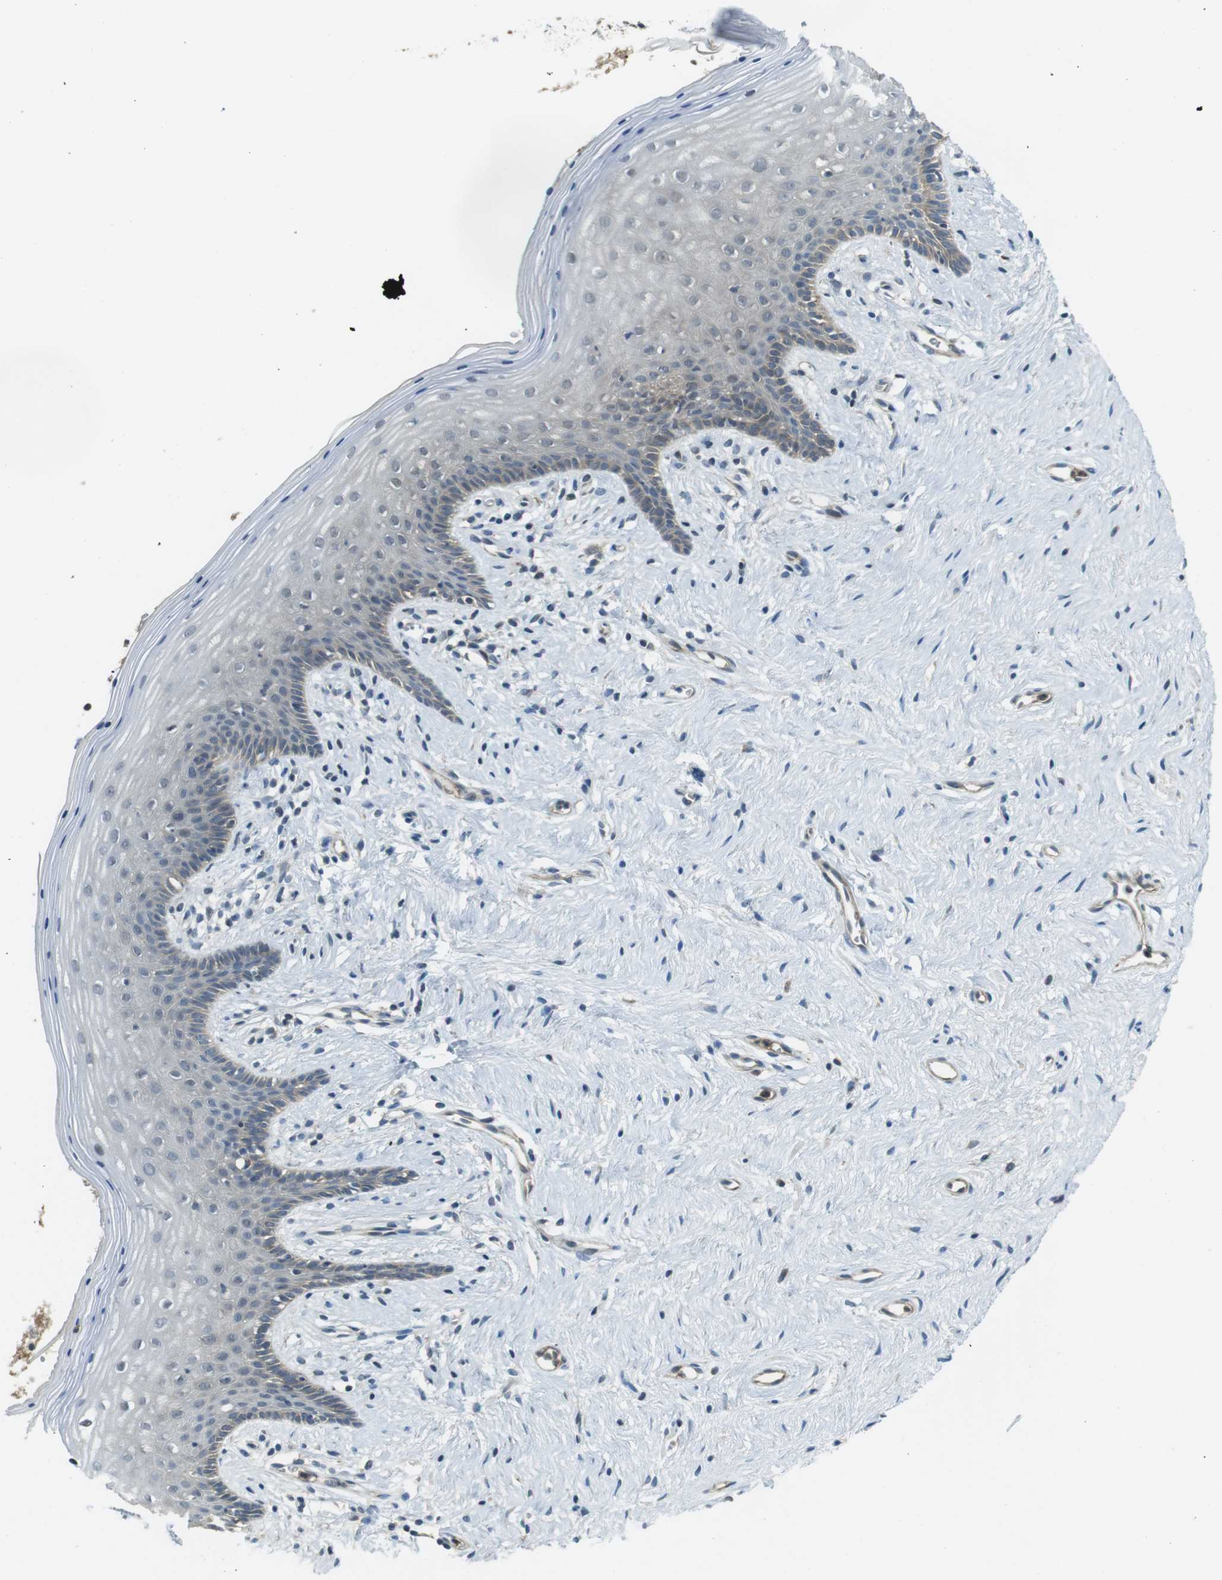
{"staining": {"intensity": "negative", "quantity": "none", "location": "none"}, "tissue": "vagina", "cell_type": "Squamous epithelial cells", "image_type": "normal", "snomed": [{"axis": "morphology", "description": "Normal tissue, NOS"}, {"axis": "topography", "description": "Vagina"}], "caption": "Squamous epithelial cells show no significant protein expression in normal vagina. (DAB immunohistochemistry (IHC), high magnification).", "gene": "LRRC3B", "patient": {"sex": "female", "age": 44}}